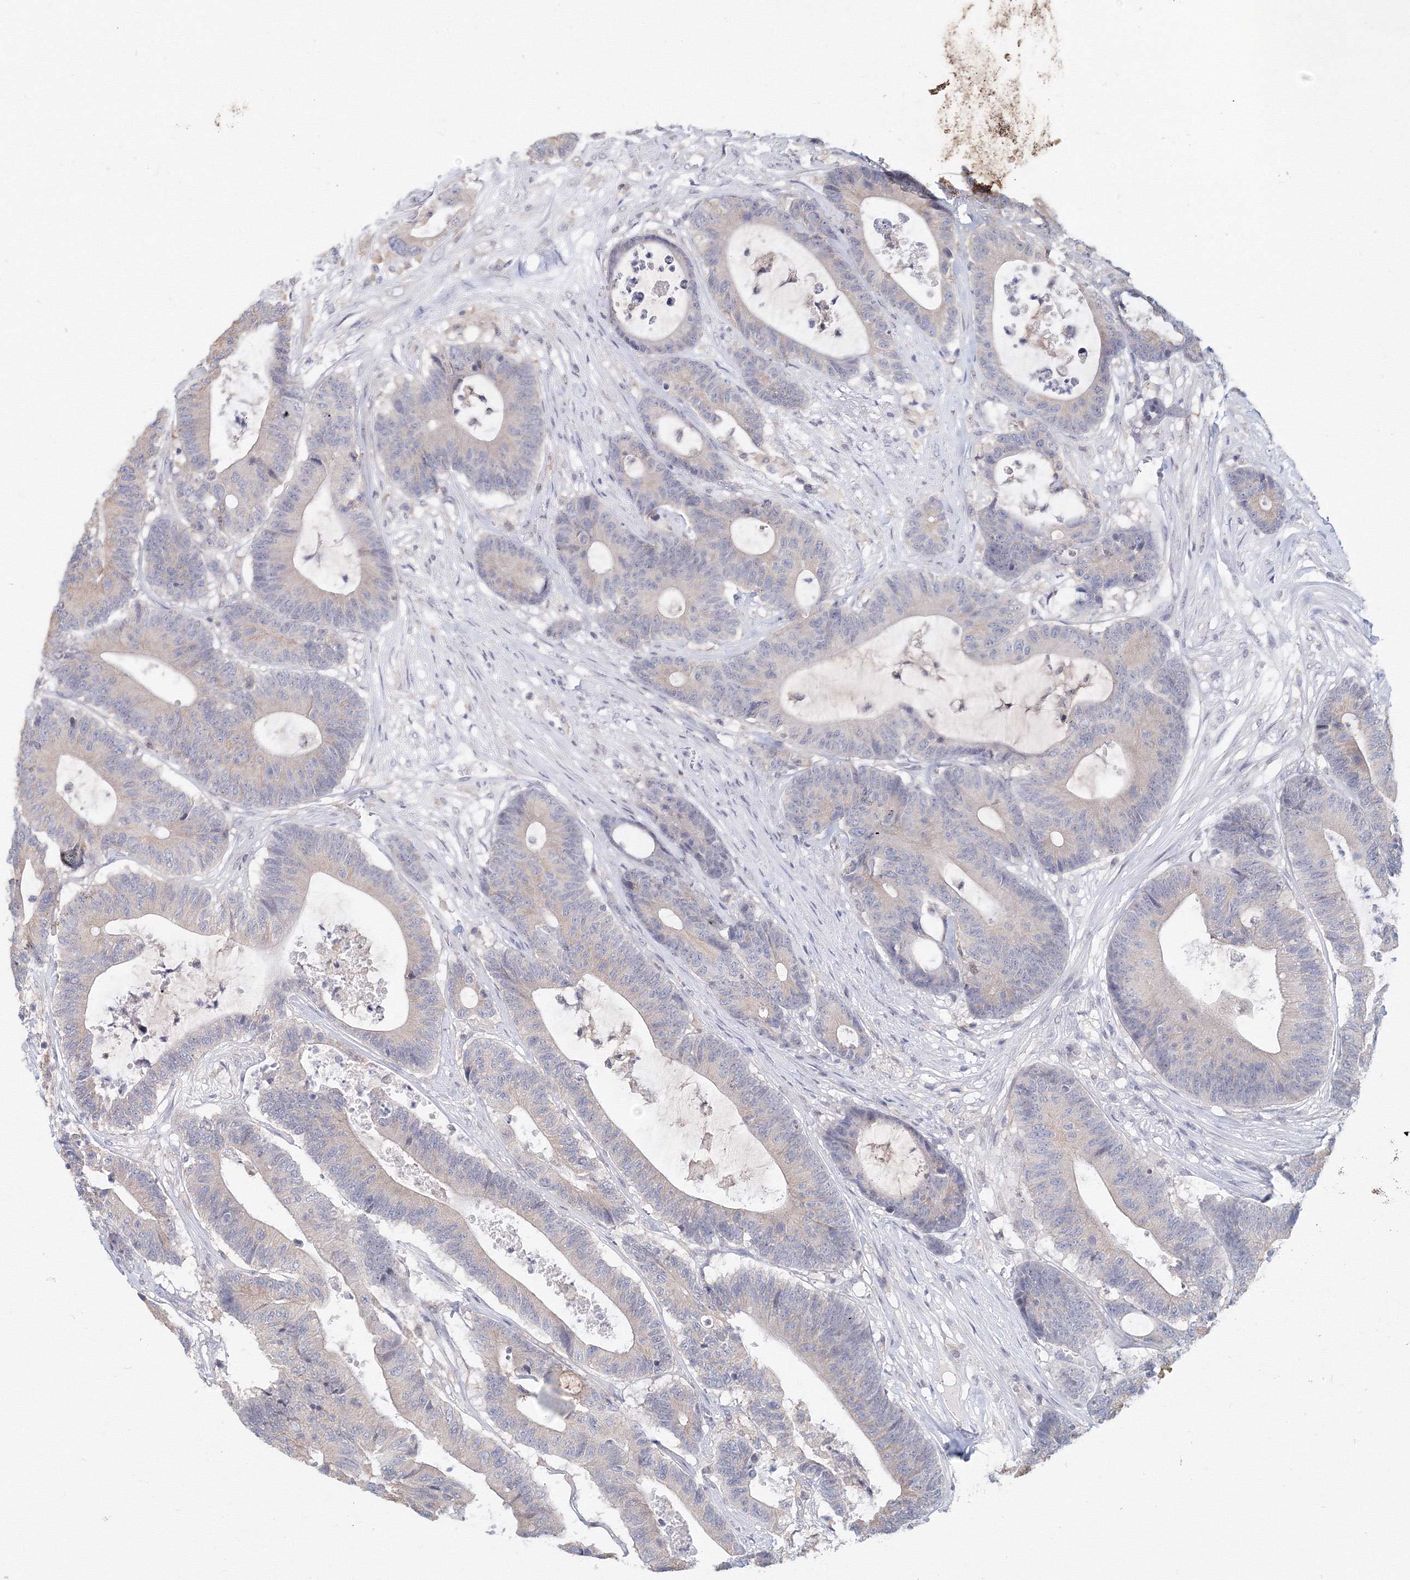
{"staining": {"intensity": "weak", "quantity": "<25%", "location": "cytoplasmic/membranous"}, "tissue": "colorectal cancer", "cell_type": "Tumor cells", "image_type": "cancer", "snomed": [{"axis": "morphology", "description": "Adenocarcinoma, NOS"}, {"axis": "topography", "description": "Colon"}], "caption": "High power microscopy micrograph of an immunohistochemistry micrograph of colorectal adenocarcinoma, revealing no significant staining in tumor cells.", "gene": "SLC7A7", "patient": {"sex": "female", "age": 84}}